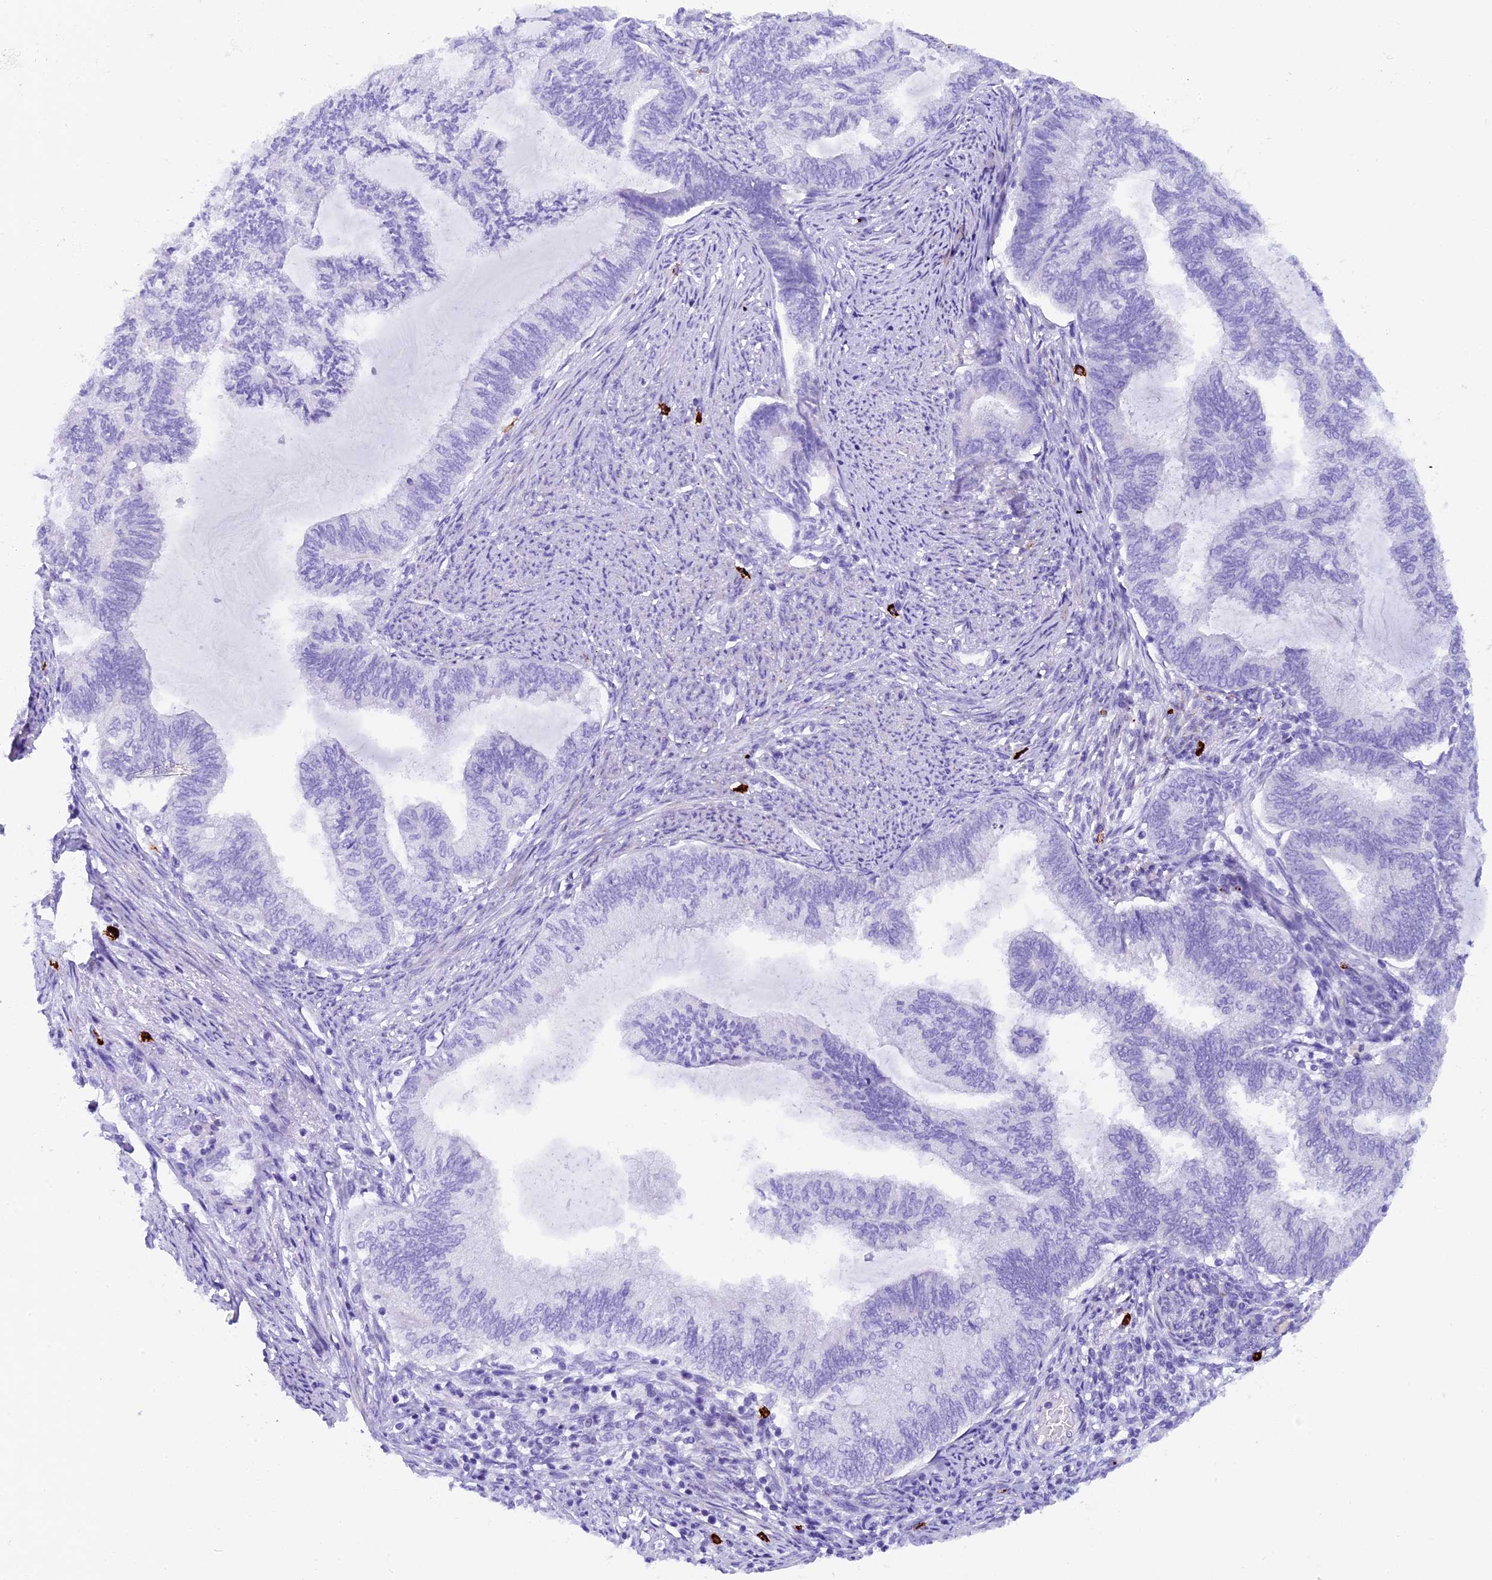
{"staining": {"intensity": "negative", "quantity": "none", "location": "none"}, "tissue": "endometrial cancer", "cell_type": "Tumor cells", "image_type": "cancer", "snomed": [{"axis": "morphology", "description": "Adenocarcinoma, NOS"}, {"axis": "topography", "description": "Endometrium"}], "caption": "Tumor cells show no significant staining in endometrial adenocarcinoma.", "gene": "RTTN", "patient": {"sex": "female", "age": 86}}